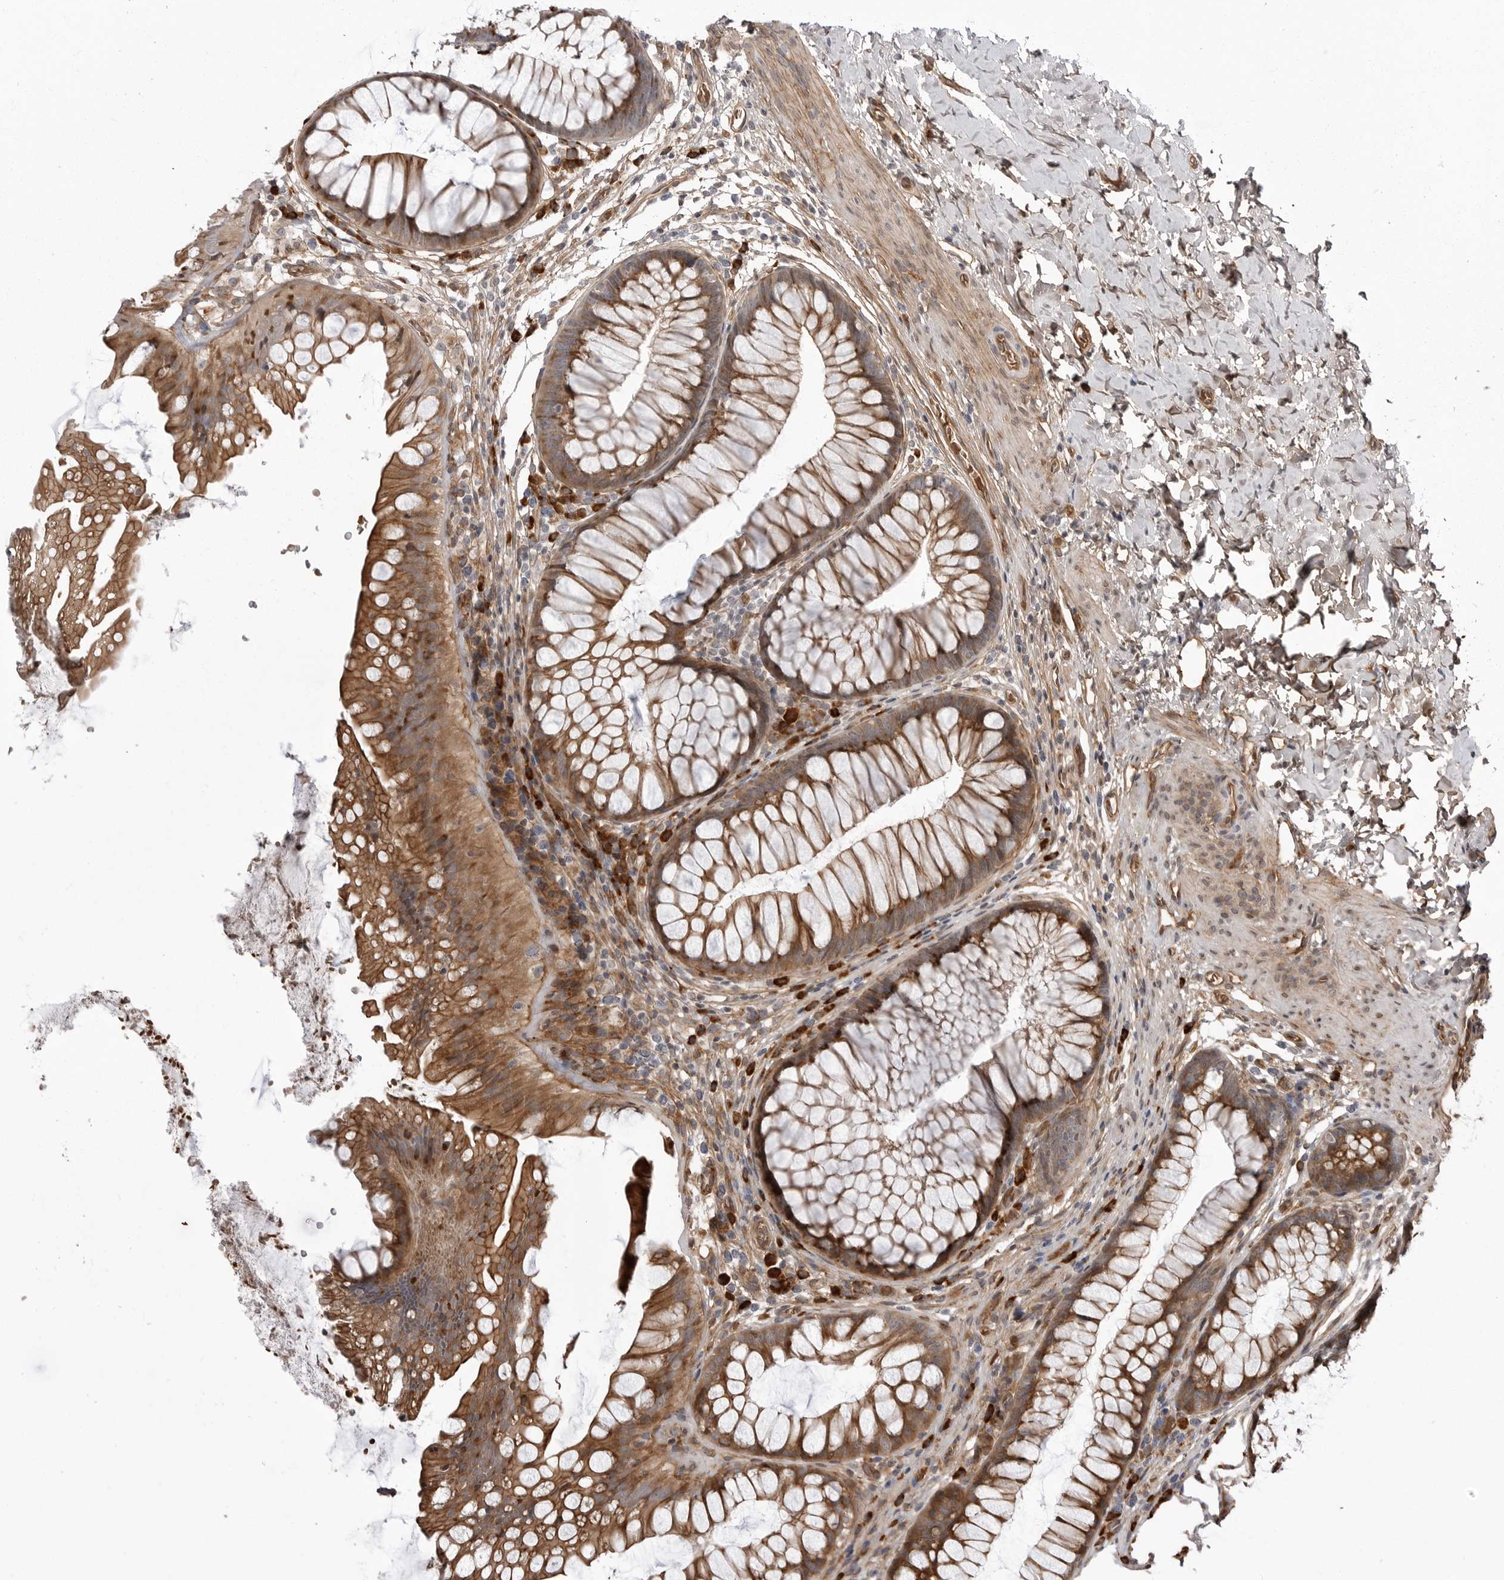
{"staining": {"intensity": "moderate", "quantity": ">75%", "location": "cytoplasmic/membranous"}, "tissue": "colon", "cell_type": "Endothelial cells", "image_type": "normal", "snomed": [{"axis": "morphology", "description": "Normal tissue, NOS"}, {"axis": "topography", "description": "Colon"}], "caption": "Colon stained with immunohistochemistry demonstrates moderate cytoplasmic/membranous expression in approximately >75% of endothelial cells. The protein of interest is shown in brown color, while the nuclei are stained blue.", "gene": "ARL5A", "patient": {"sex": "female", "age": 62}}